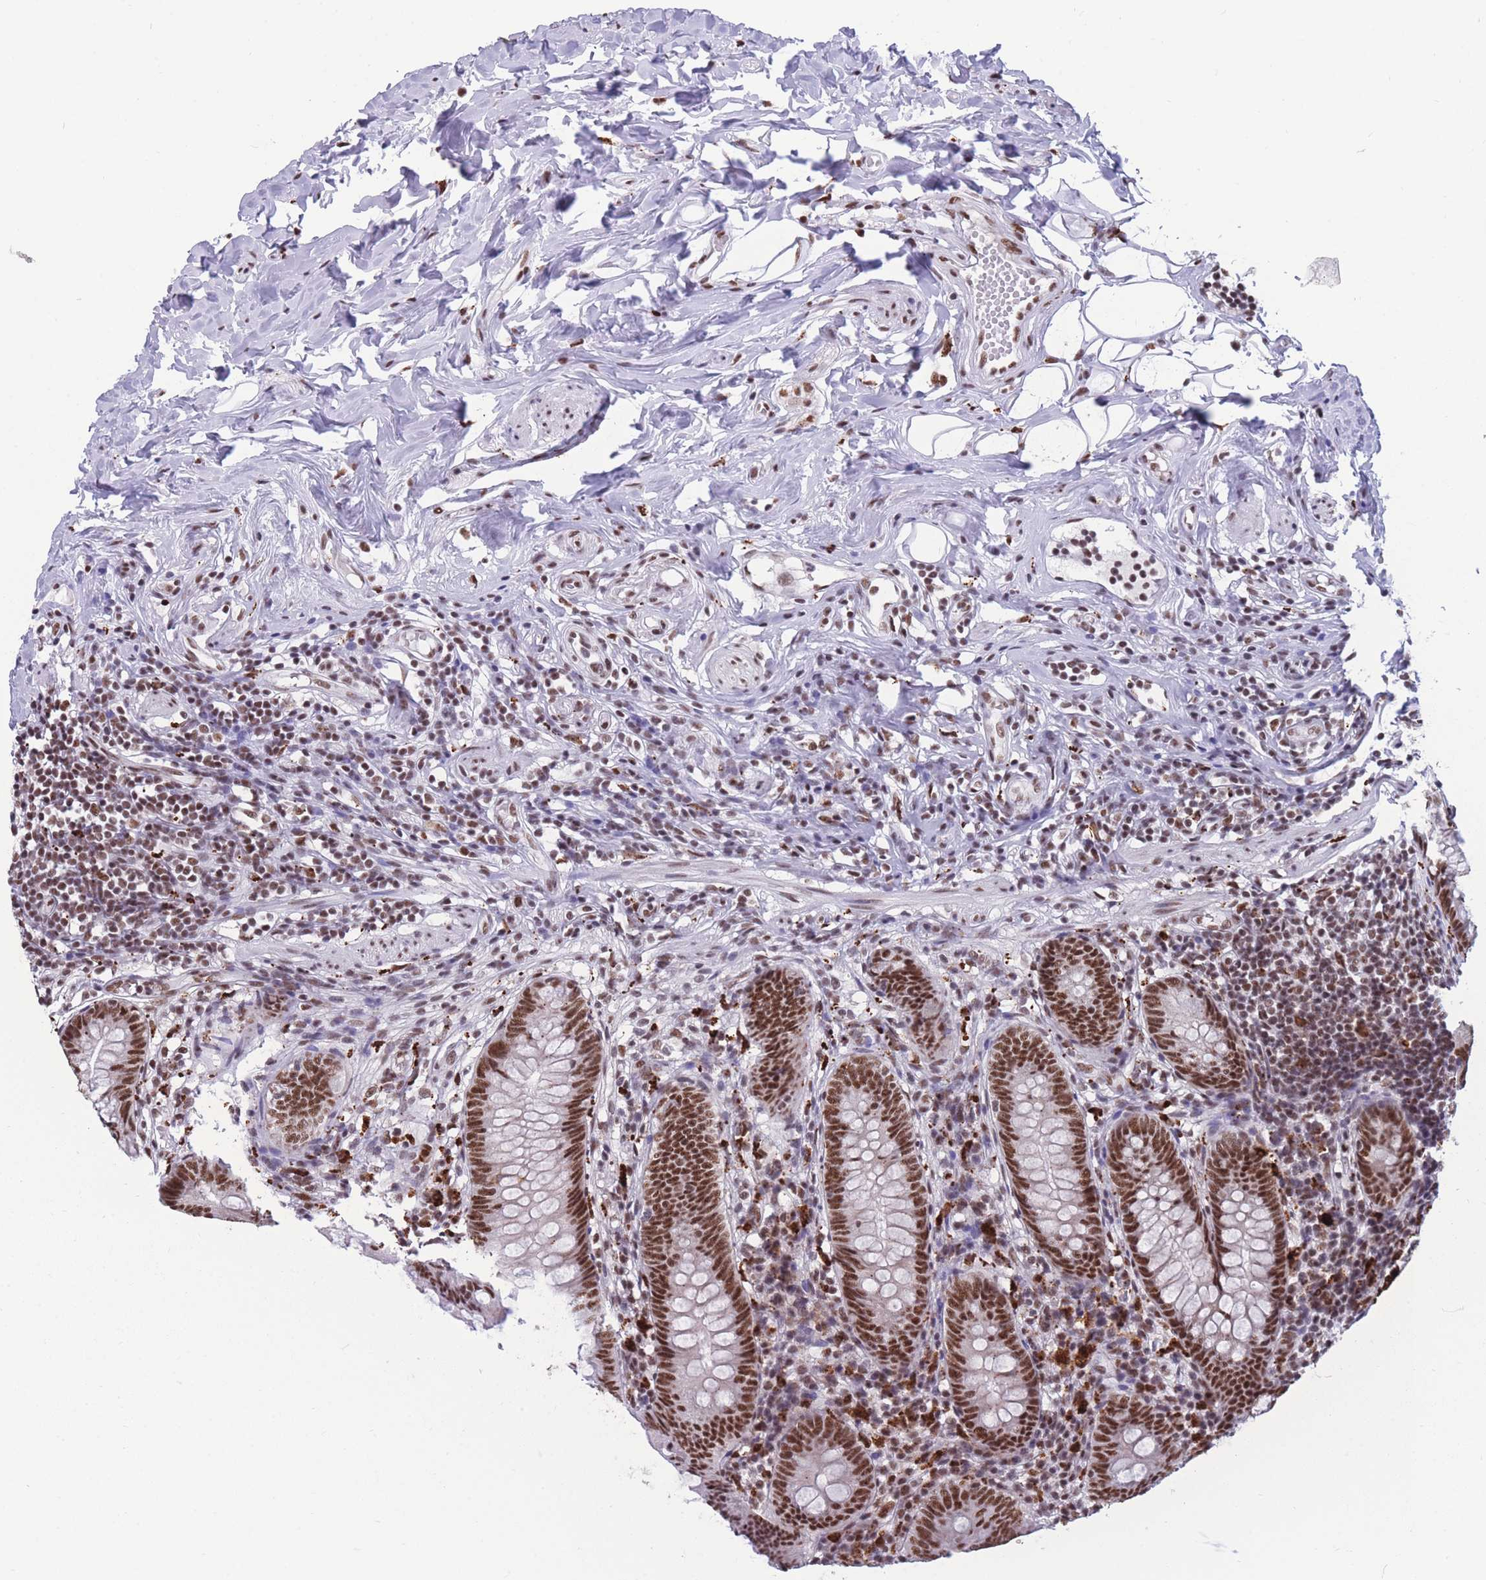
{"staining": {"intensity": "strong", "quantity": ">75%", "location": "nuclear"}, "tissue": "appendix", "cell_type": "Glandular cells", "image_type": "normal", "snomed": [{"axis": "morphology", "description": "Normal tissue, NOS"}, {"axis": "topography", "description": "Appendix"}], "caption": "Glandular cells reveal strong nuclear staining in approximately >75% of cells in normal appendix. (Stains: DAB in brown, nuclei in blue, Microscopy: brightfield microscopy at high magnification).", "gene": "PRPF19", "patient": {"sex": "female", "age": 62}}